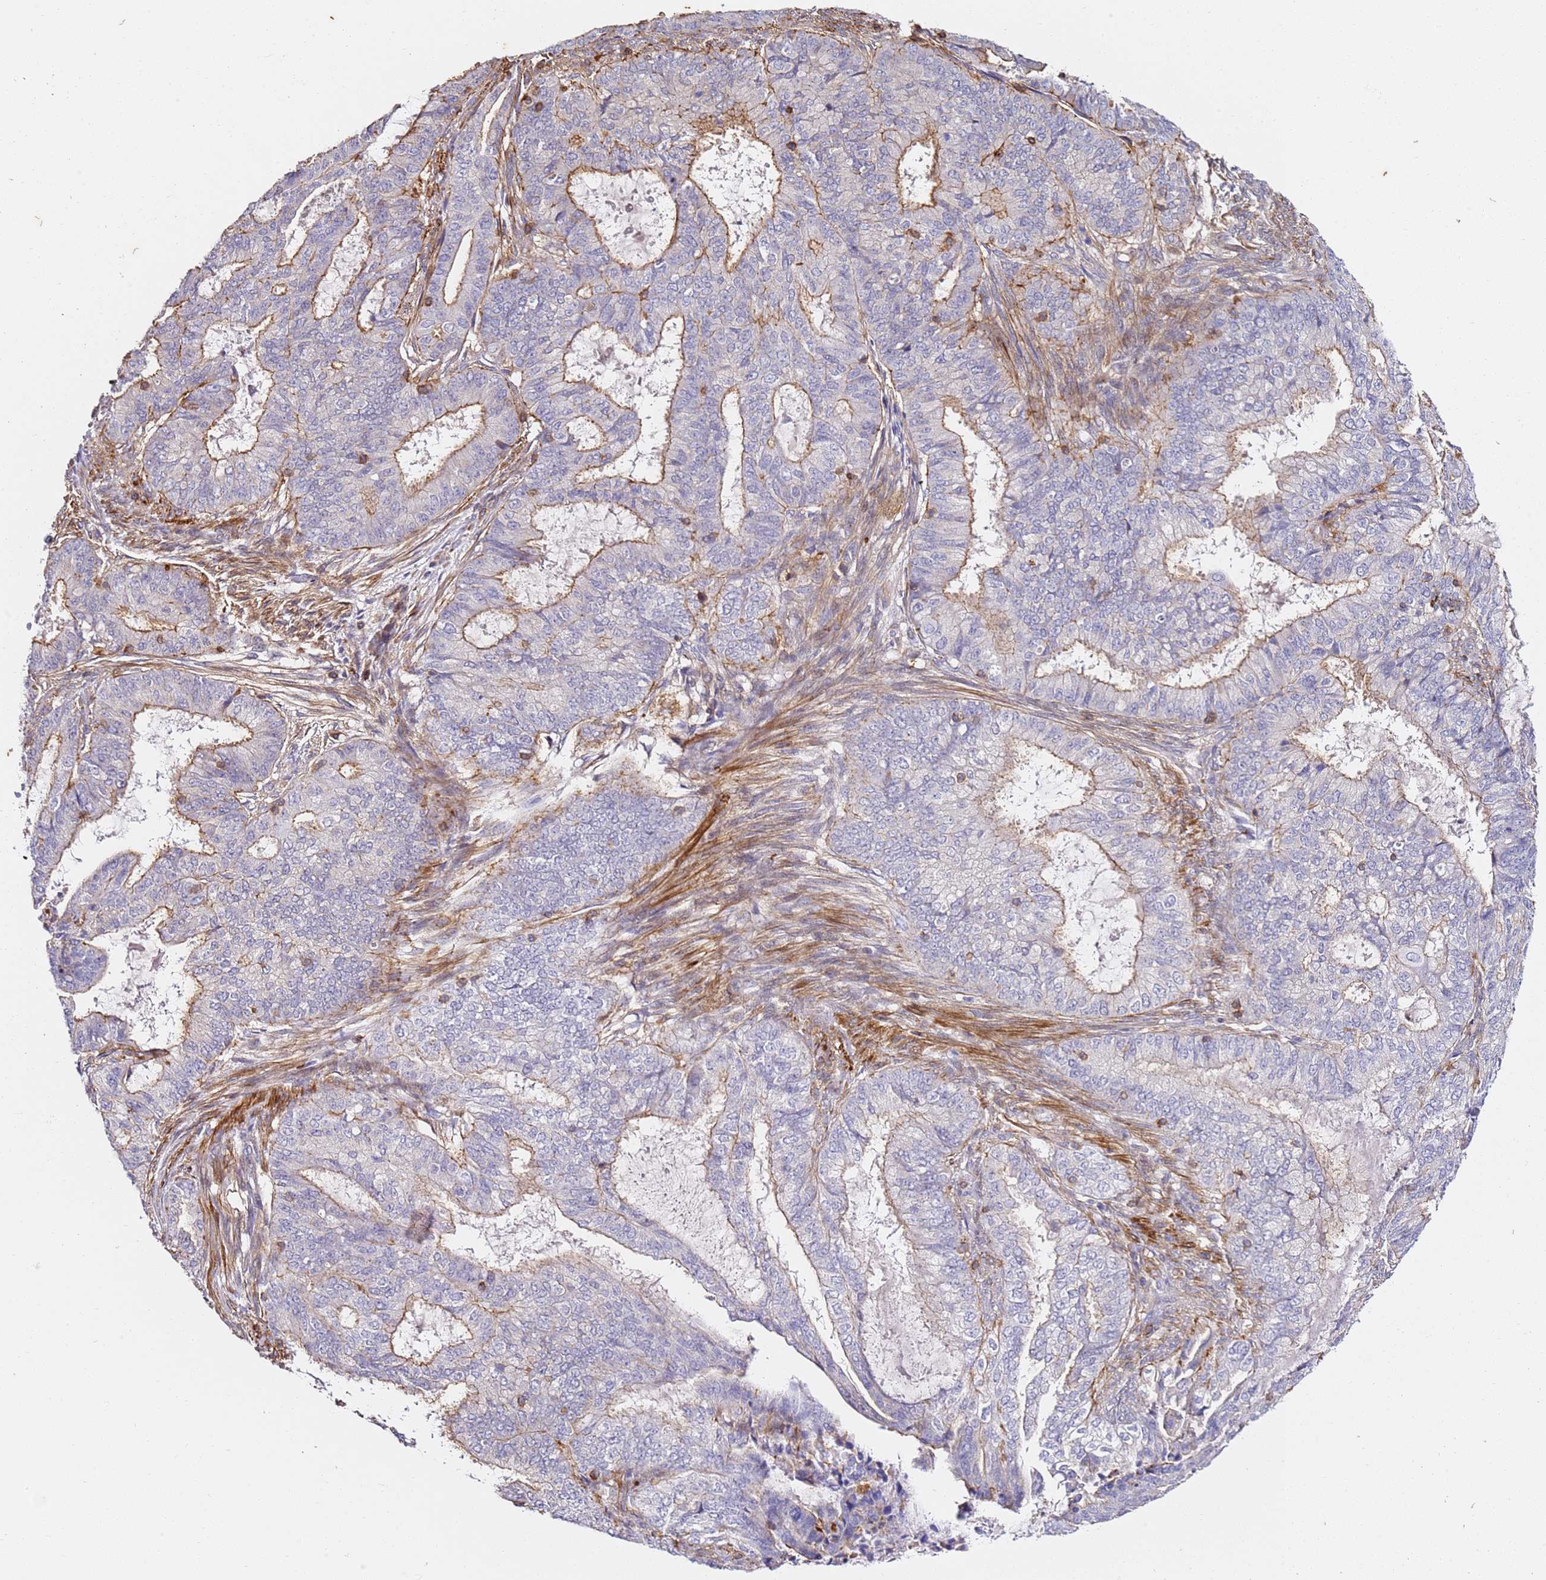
{"staining": {"intensity": "moderate", "quantity": "25%-75%", "location": "cytoplasmic/membranous"}, "tissue": "endometrial cancer", "cell_type": "Tumor cells", "image_type": "cancer", "snomed": [{"axis": "morphology", "description": "Adenocarcinoma, NOS"}, {"axis": "topography", "description": "Endometrium"}], "caption": "A photomicrograph of endometrial cancer (adenocarcinoma) stained for a protein demonstrates moderate cytoplasmic/membranous brown staining in tumor cells. The staining was performed using DAB to visualize the protein expression in brown, while the nuclei were stained in blue with hematoxylin (Magnification: 20x).", "gene": "ZNF671", "patient": {"sex": "female", "age": 51}}